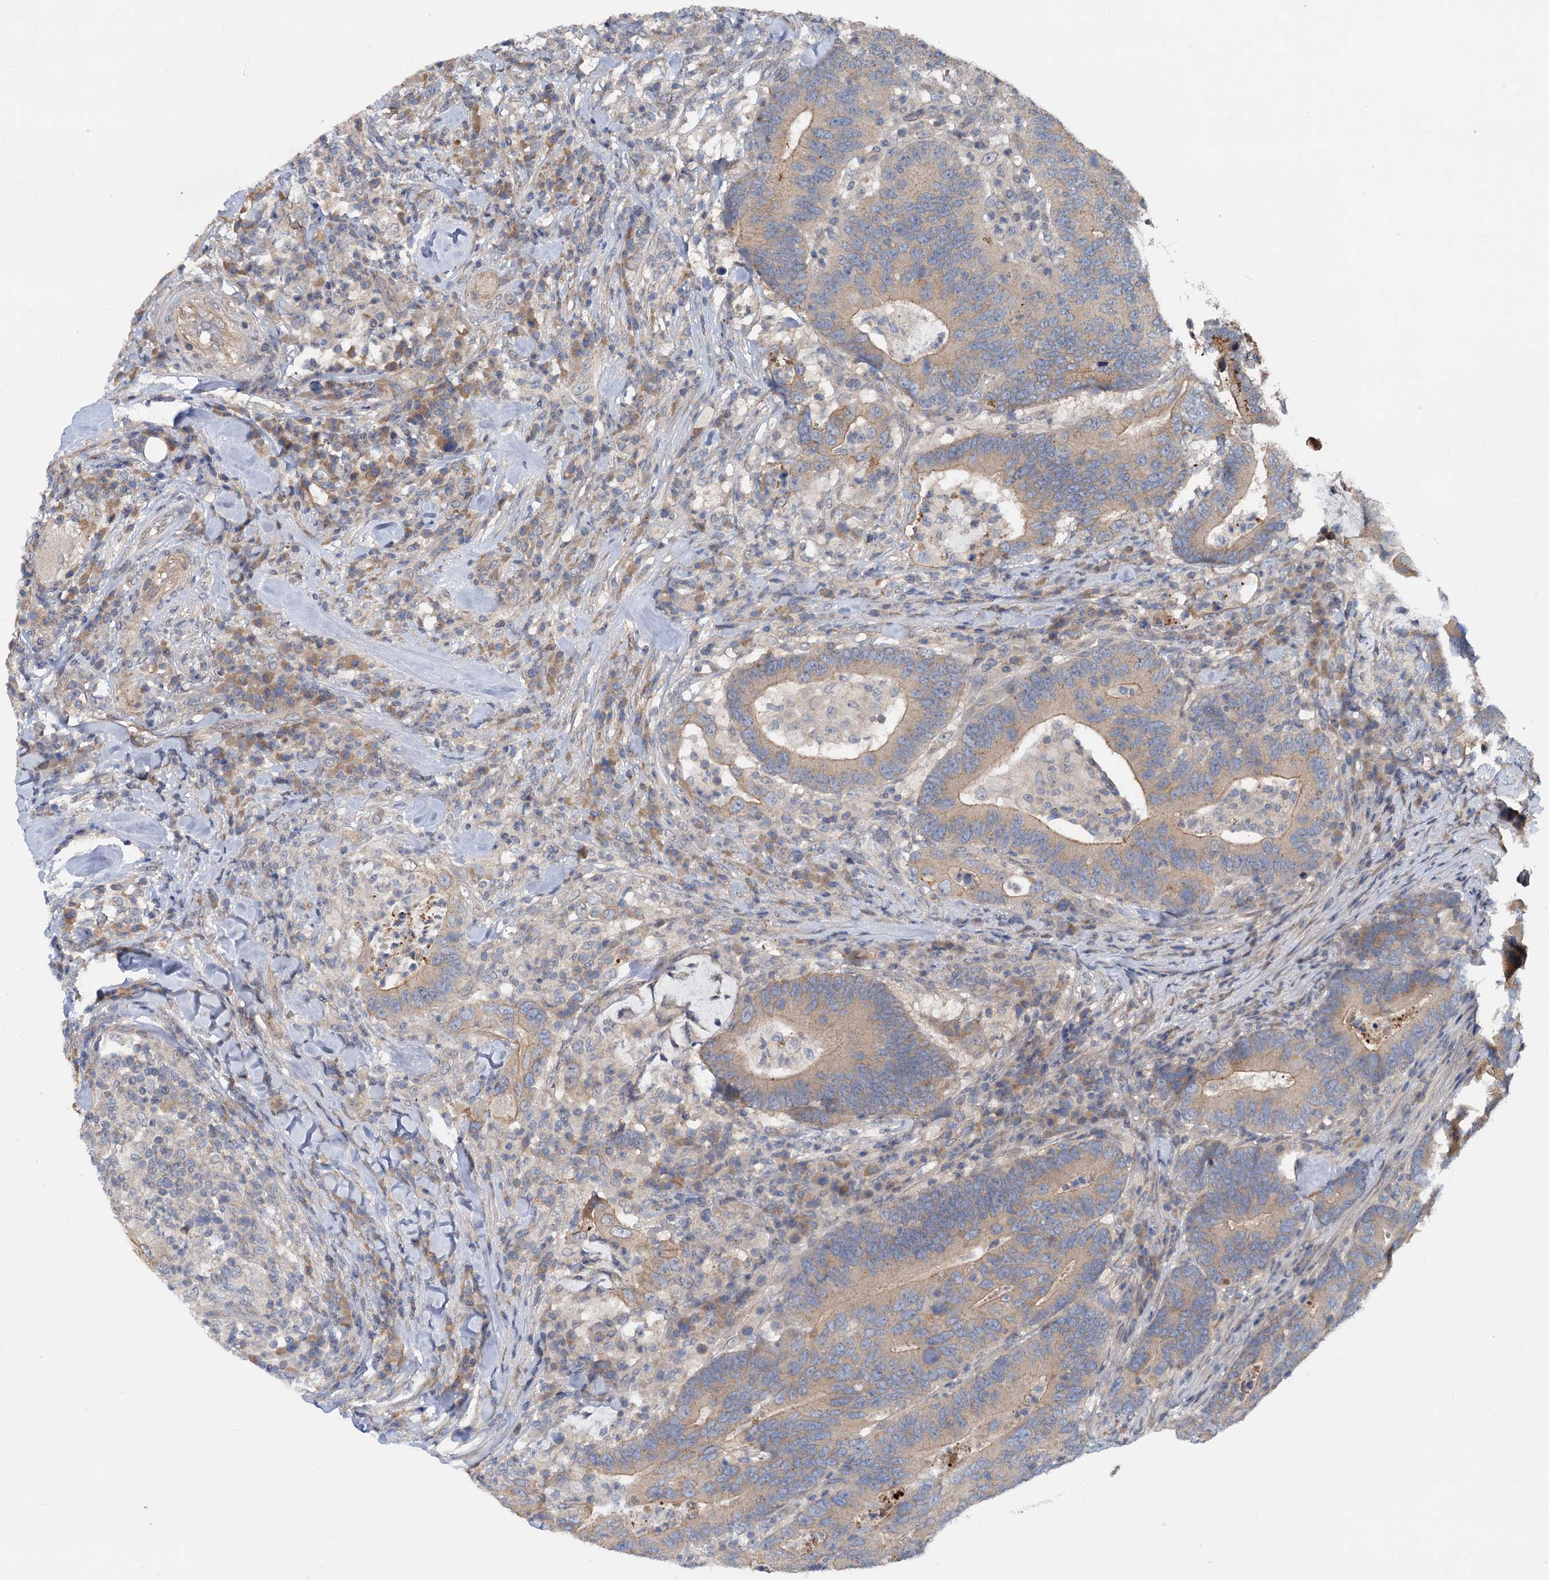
{"staining": {"intensity": "weak", "quantity": ">75%", "location": "cytoplasmic/membranous"}, "tissue": "colorectal cancer", "cell_type": "Tumor cells", "image_type": "cancer", "snomed": [{"axis": "morphology", "description": "Adenocarcinoma, NOS"}, {"axis": "topography", "description": "Colon"}], "caption": "Immunohistochemistry micrograph of neoplastic tissue: colorectal cancer stained using immunohistochemistry reveals low levels of weak protein expression localized specifically in the cytoplasmic/membranous of tumor cells, appearing as a cytoplasmic/membranous brown color.", "gene": "ZNF324", "patient": {"sex": "female", "age": 66}}